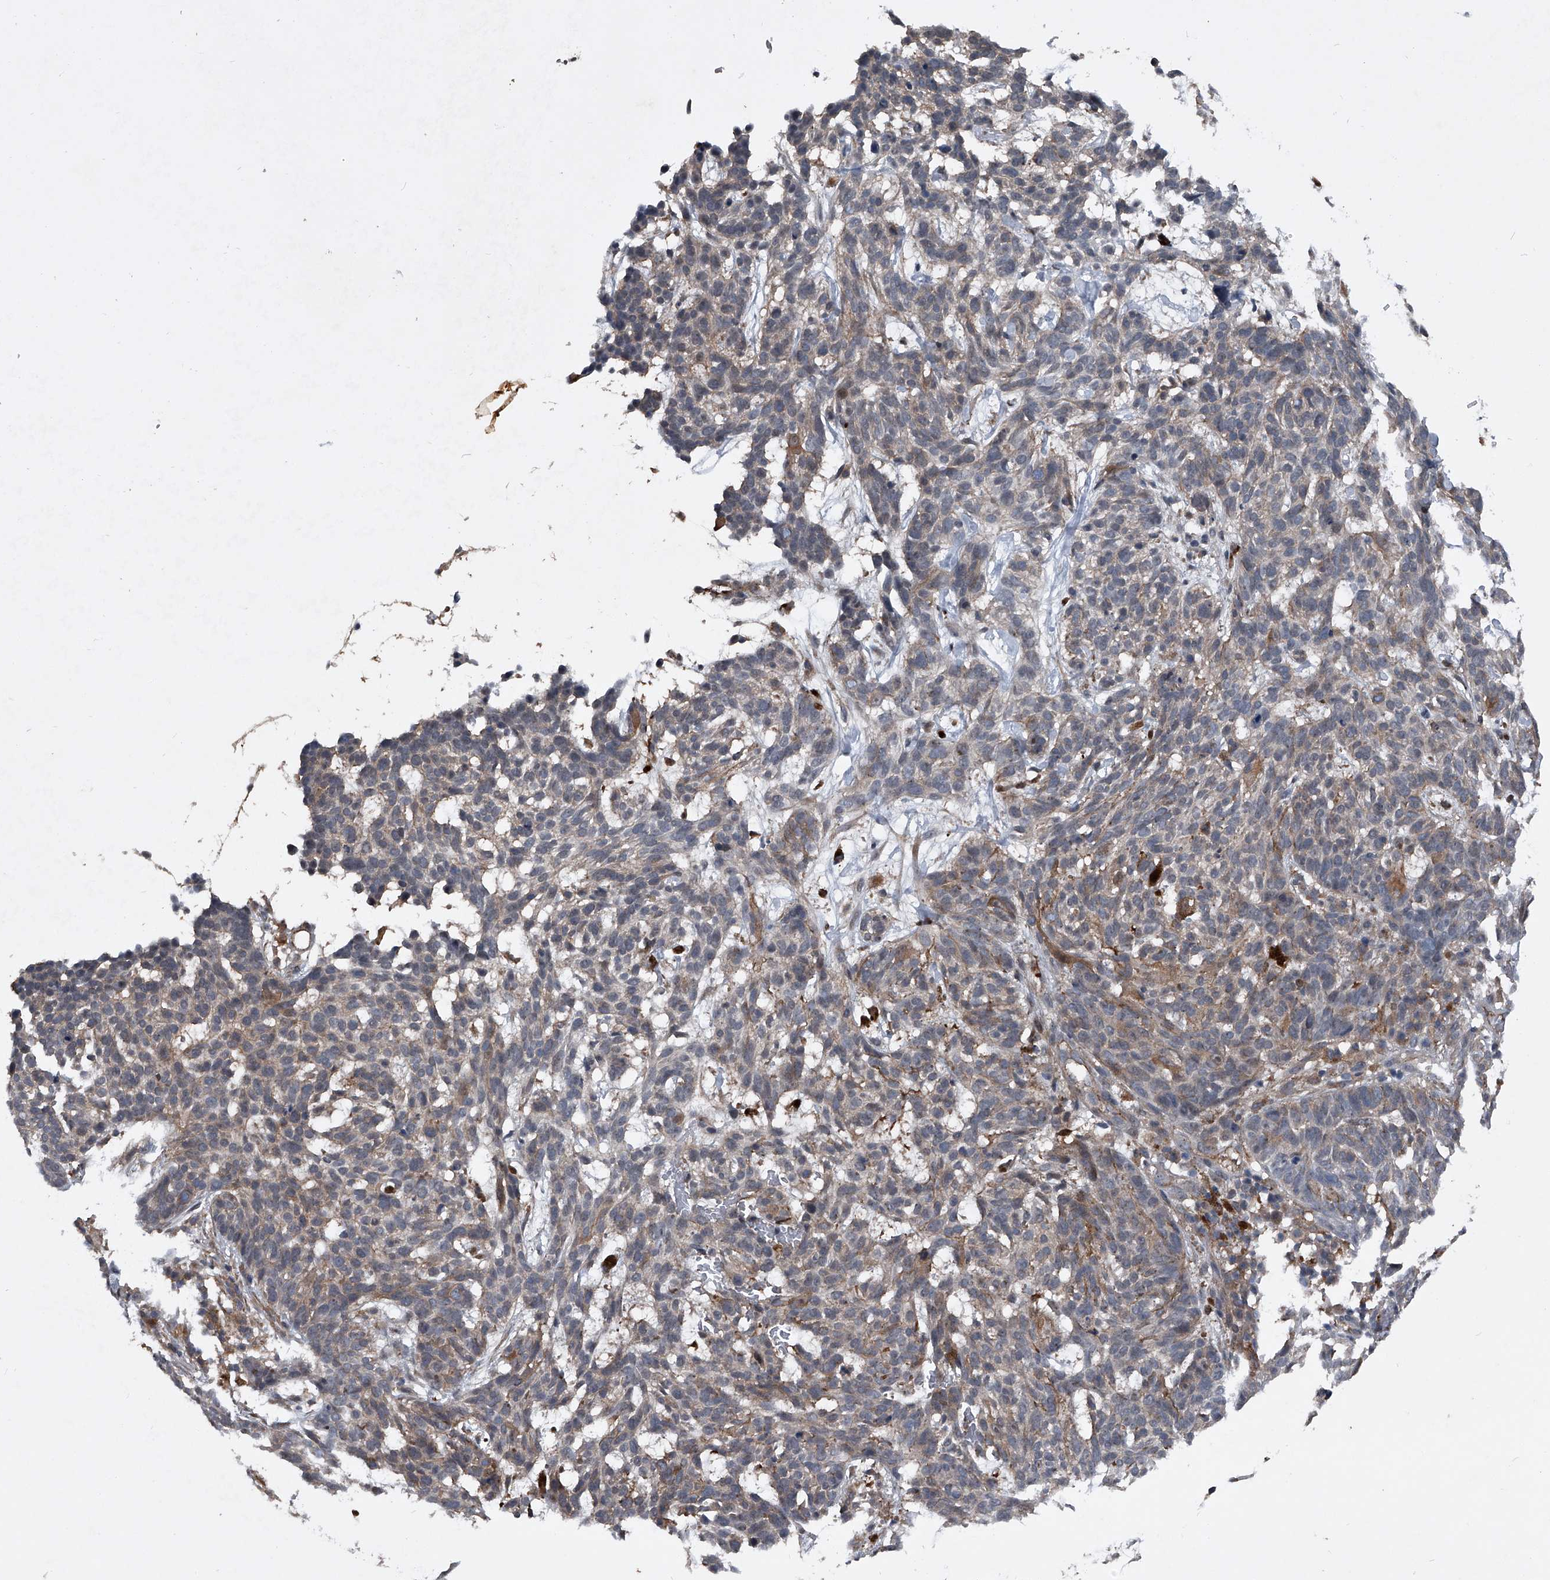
{"staining": {"intensity": "weak", "quantity": "25%-75%", "location": "cytoplasmic/membranous"}, "tissue": "skin cancer", "cell_type": "Tumor cells", "image_type": "cancer", "snomed": [{"axis": "morphology", "description": "Basal cell carcinoma"}, {"axis": "topography", "description": "Skin"}], "caption": "A micrograph of human skin cancer stained for a protein demonstrates weak cytoplasmic/membranous brown staining in tumor cells.", "gene": "MAPKAP1", "patient": {"sex": "male", "age": 85}}